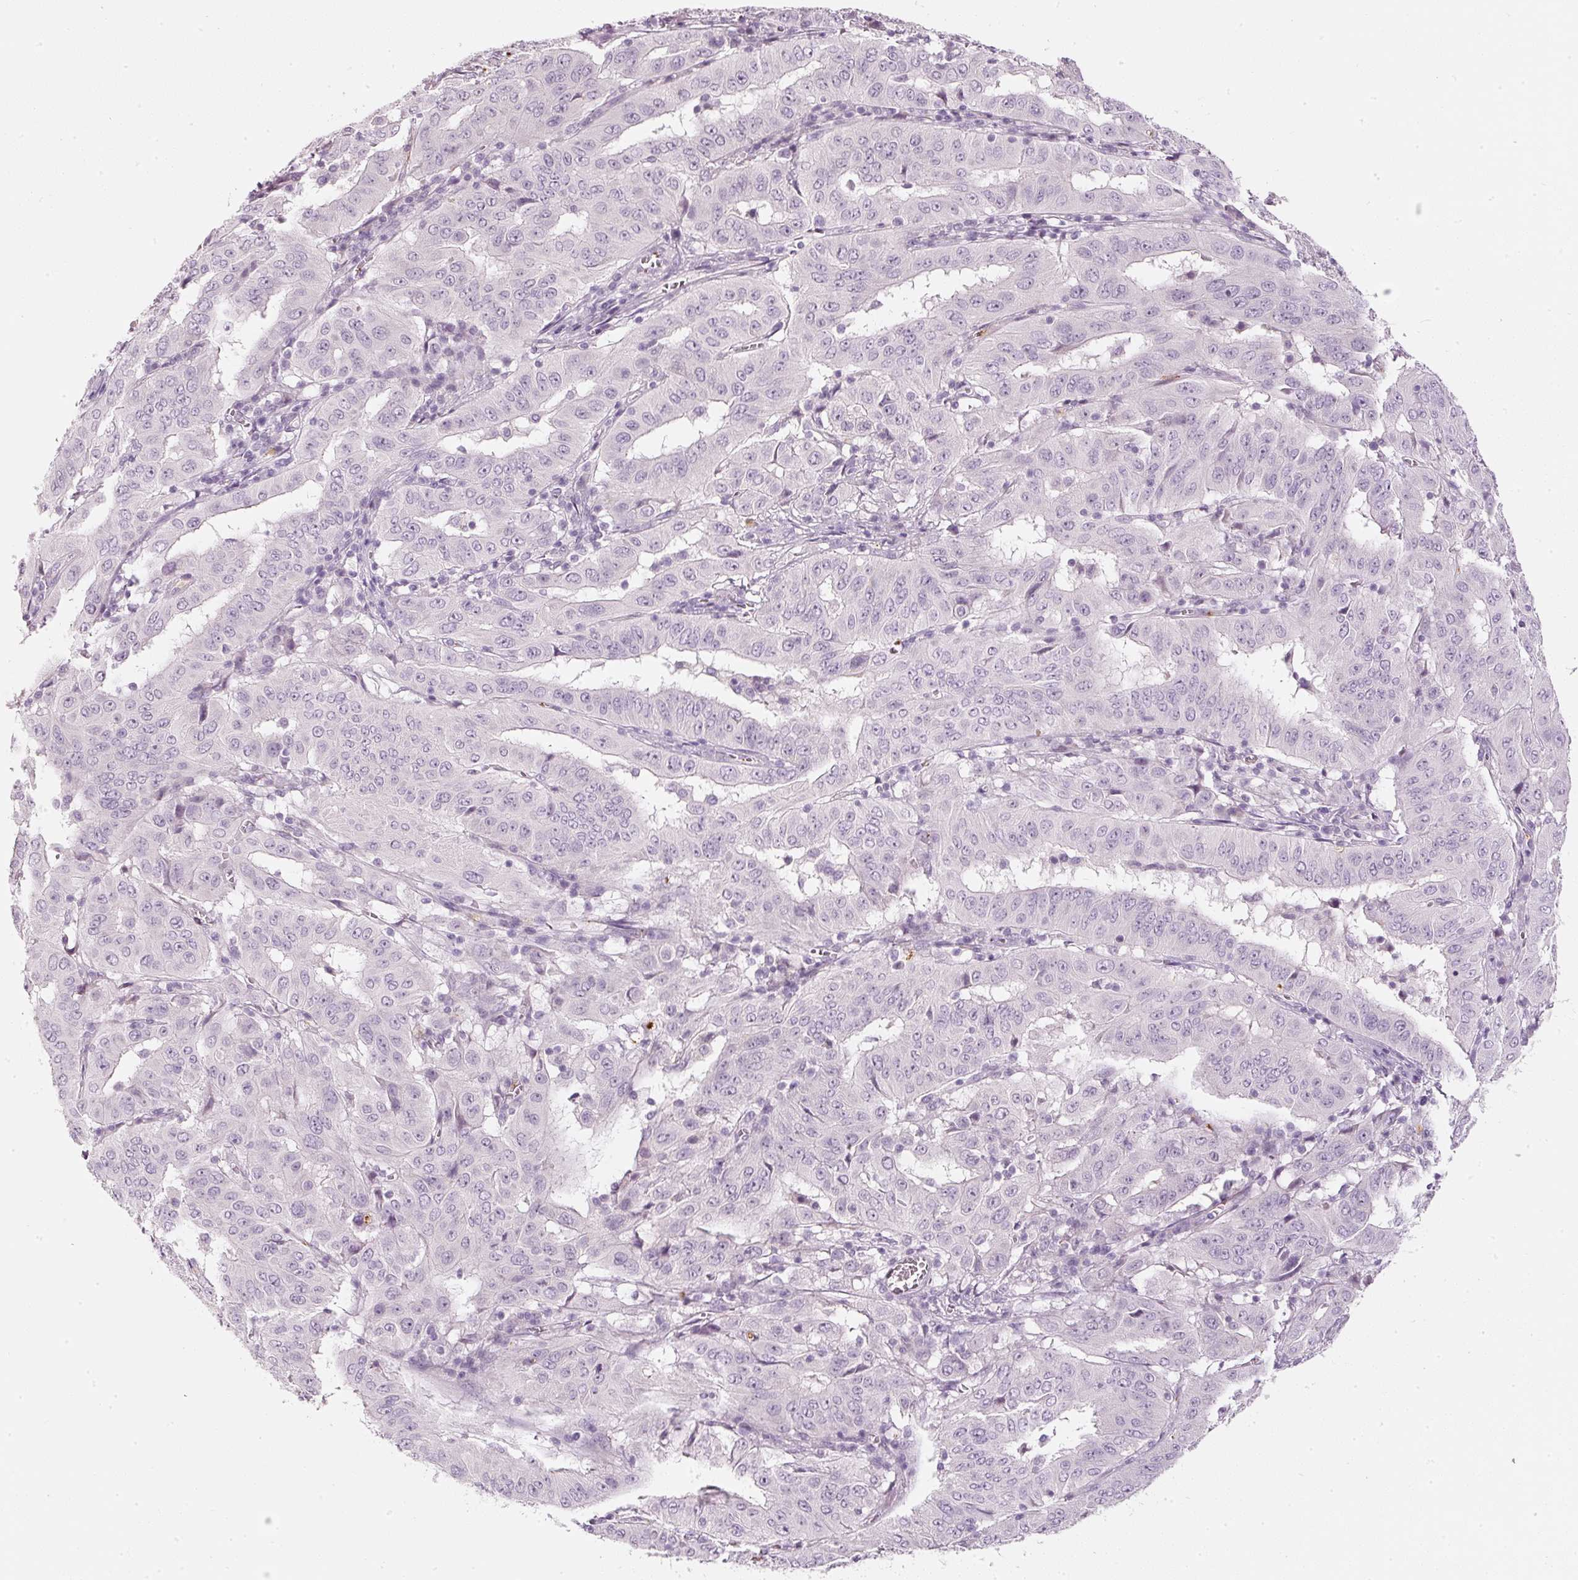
{"staining": {"intensity": "negative", "quantity": "none", "location": "none"}, "tissue": "pancreatic cancer", "cell_type": "Tumor cells", "image_type": "cancer", "snomed": [{"axis": "morphology", "description": "Adenocarcinoma, NOS"}, {"axis": "topography", "description": "Pancreas"}], "caption": "Immunohistochemical staining of human pancreatic cancer (adenocarcinoma) reveals no significant positivity in tumor cells.", "gene": "LECT2", "patient": {"sex": "male", "age": 63}}